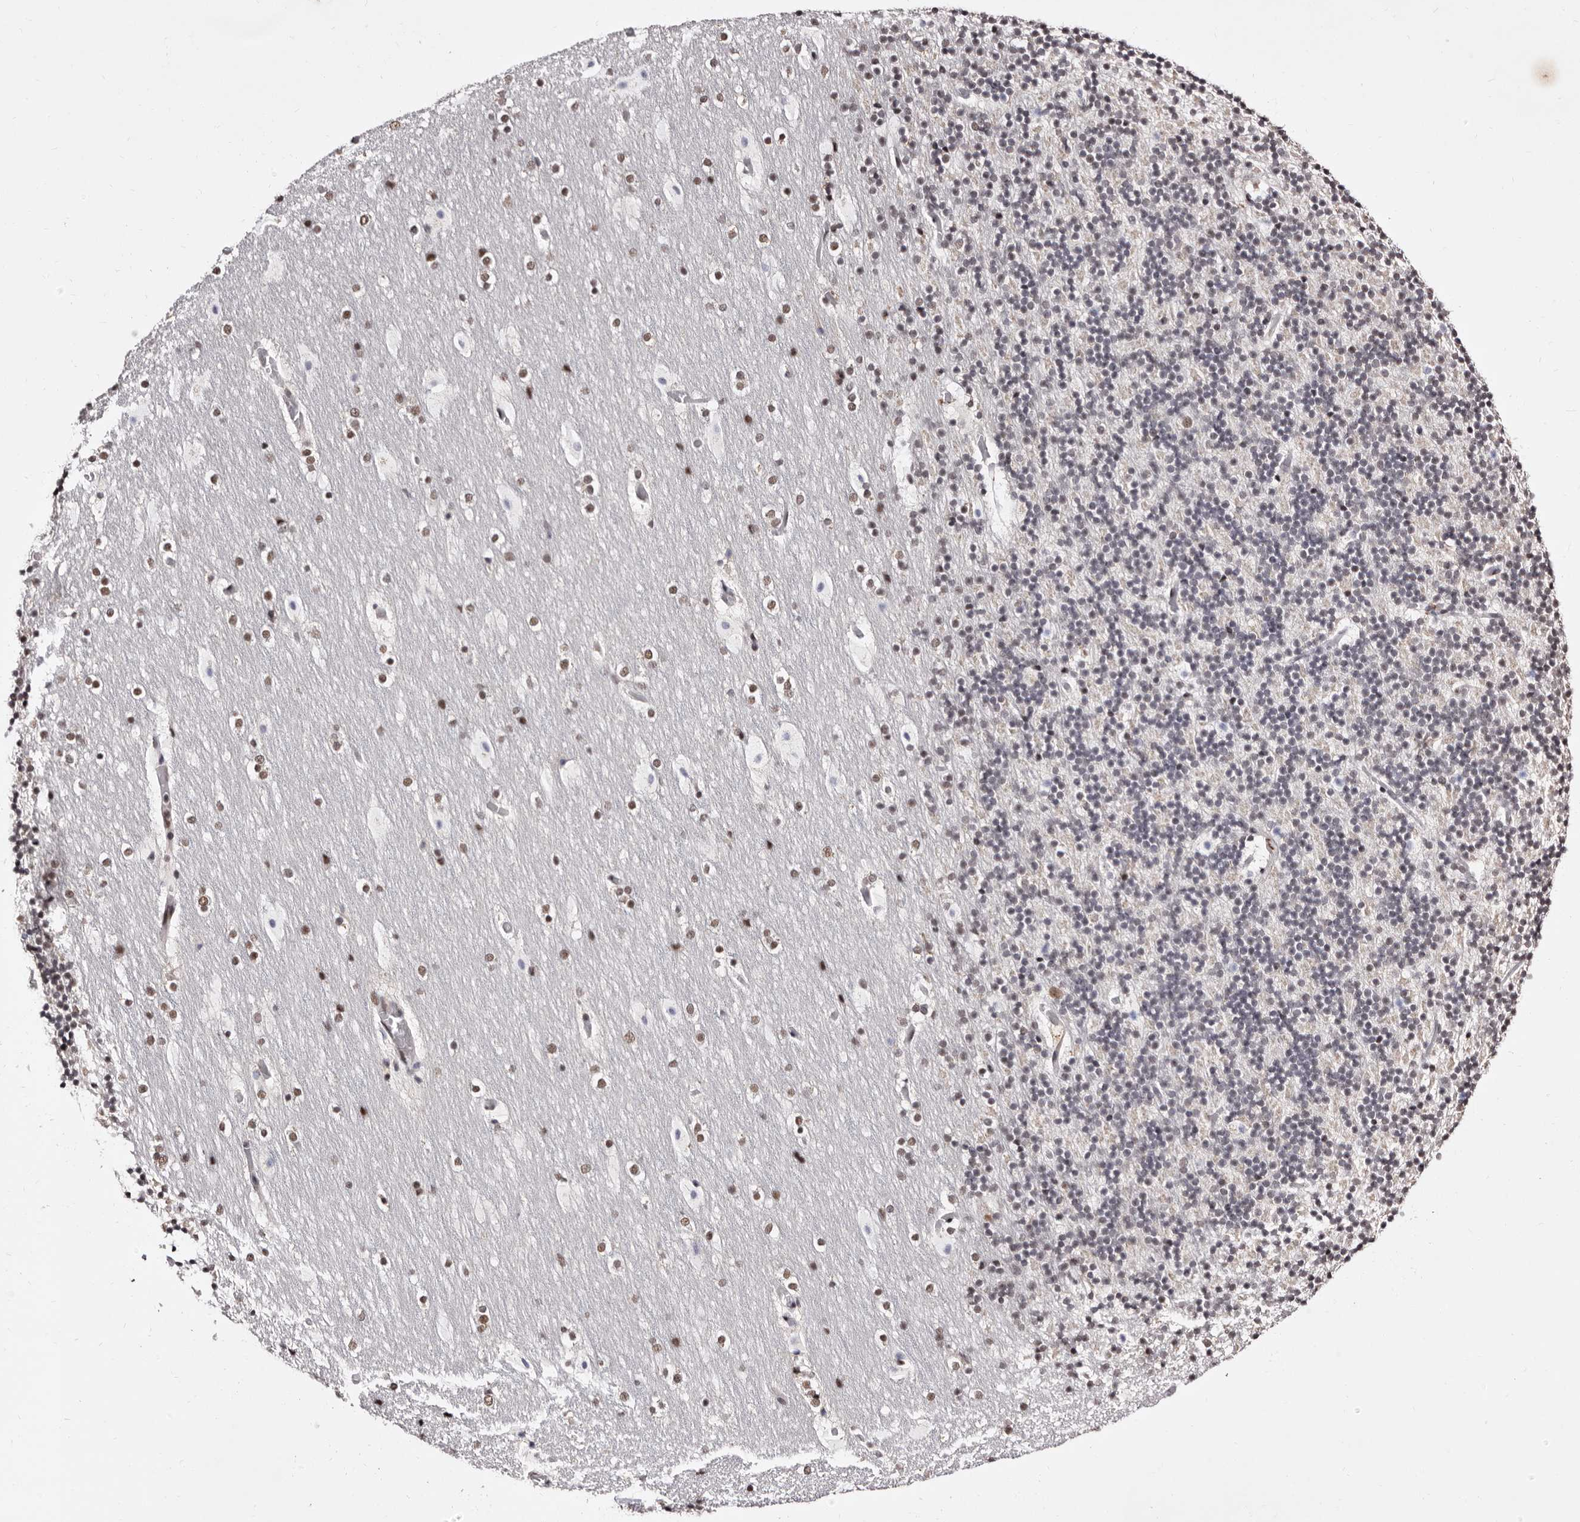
{"staining": {"intensity": "moderate", "quantity": "25%-75%", "location": "nuclear"}, "tissue": "cerebellum", "cell_type": "Cells in granular layer", "image_type": "normal", "snomed": [{"axis": "morphology", "description": "Normal tissue, NOS"}, {"axis": "topography", "description": "Cerebellum"}], "caption": "This histopathology image shows immunohistochemistry (IHC) staining of normal cerebellum, with medium moderate nuclear expression in approximately 25%-75% of cells in granular layer.", "gene": "ANAPC11", "patient": {"sex": "male", "age": 57}}